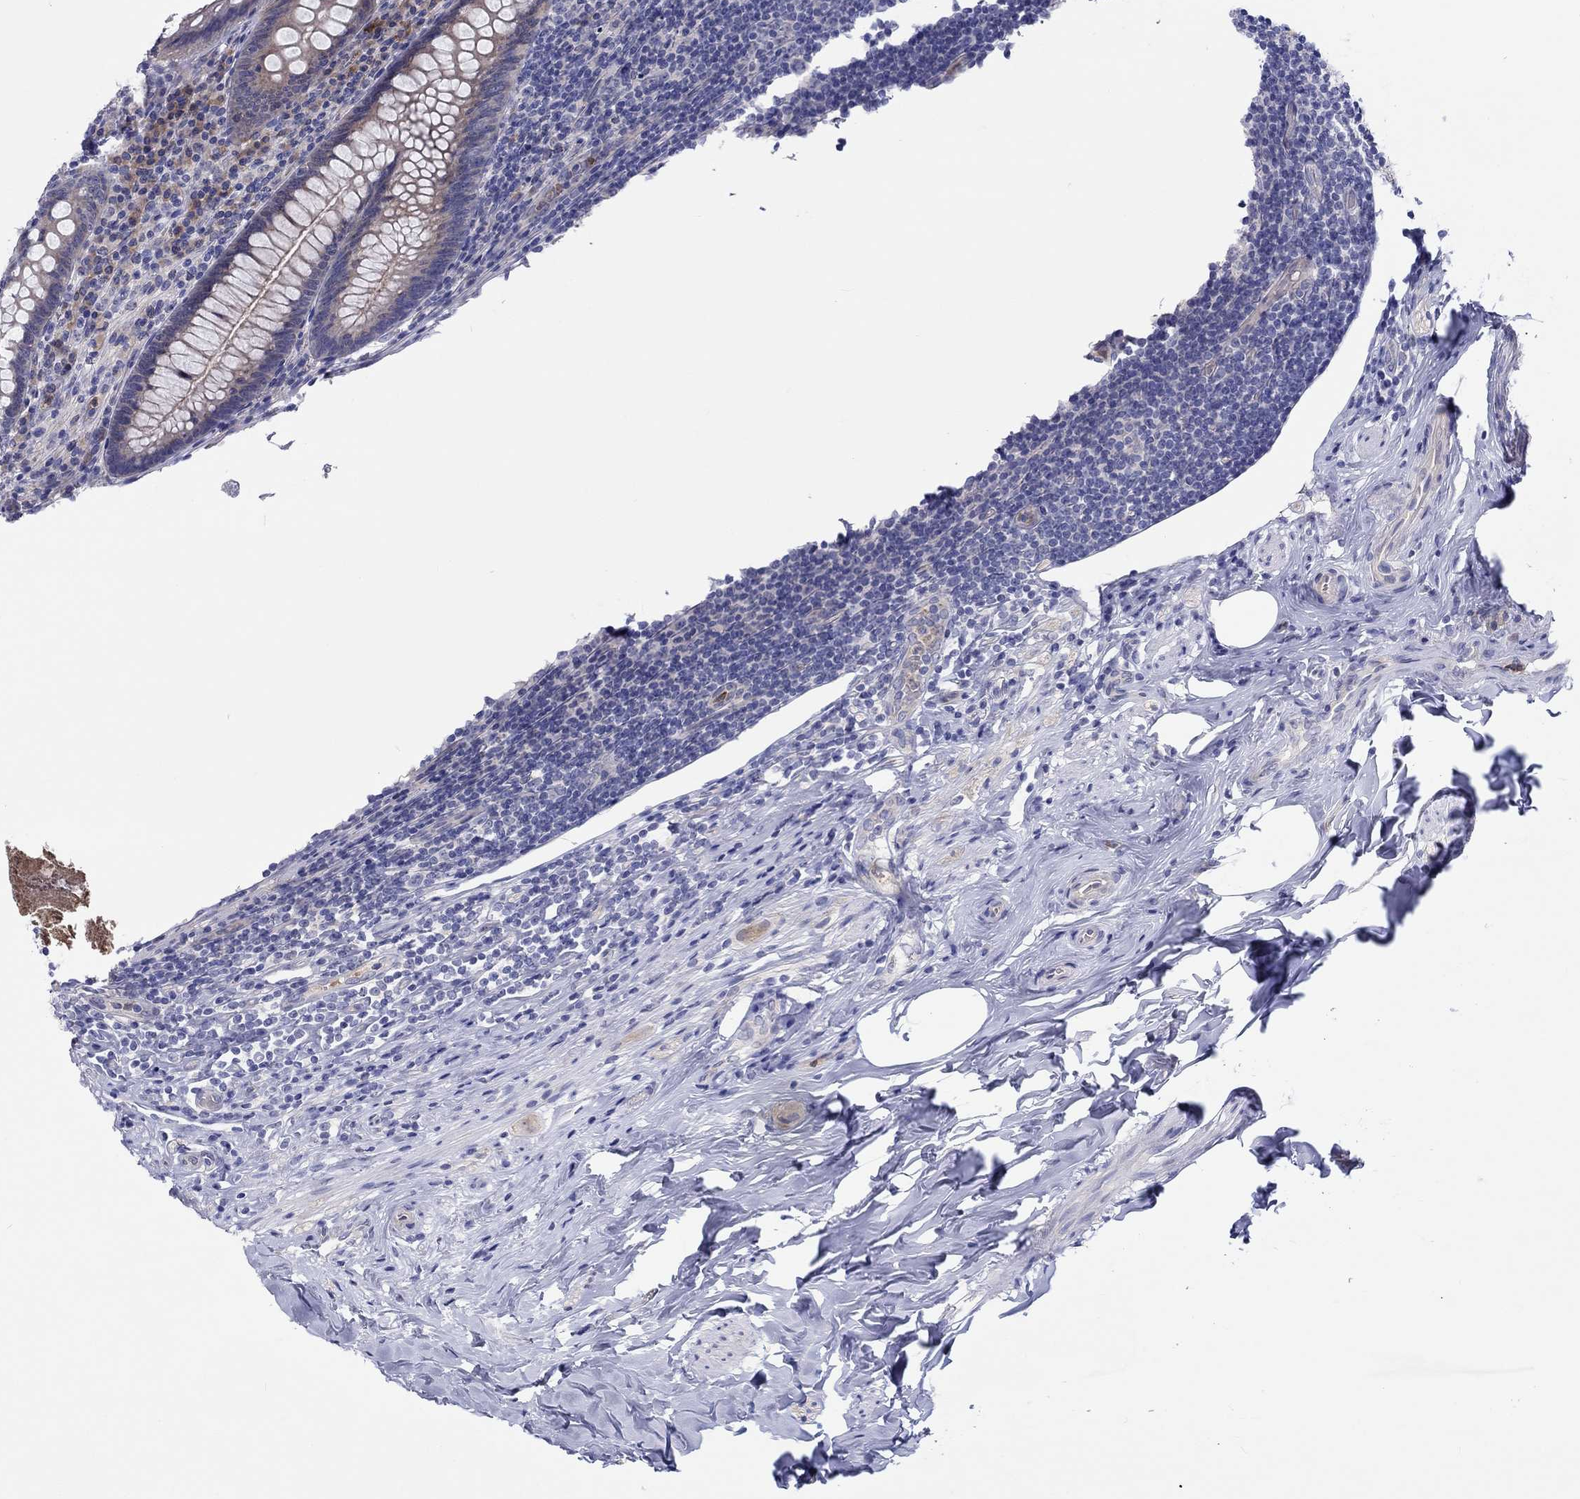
{"staining": {"intensity": "weak", "quantity": "<25%", "location": "cytoplasmic/membranous"}, "tissue": "appendix", "cell_type": "Glandular cells", "image_type": "normal", "snomed": [{"axis": "morphology", "description": "Normal tissue, NOS"}, {"axis": "topography", "description": "Appendix"}], "caption": "Immunohistochemical staining of benign human appendix exhibits no significant expression in glandular cells. The staining was performed using DAB to visualize the protein expression in brown, while the nuclei were stained in blue with hematoxylin (Magnification: 20x).", "gene": "ABCG4", "patient": {"sex": "male", "age": 47}}